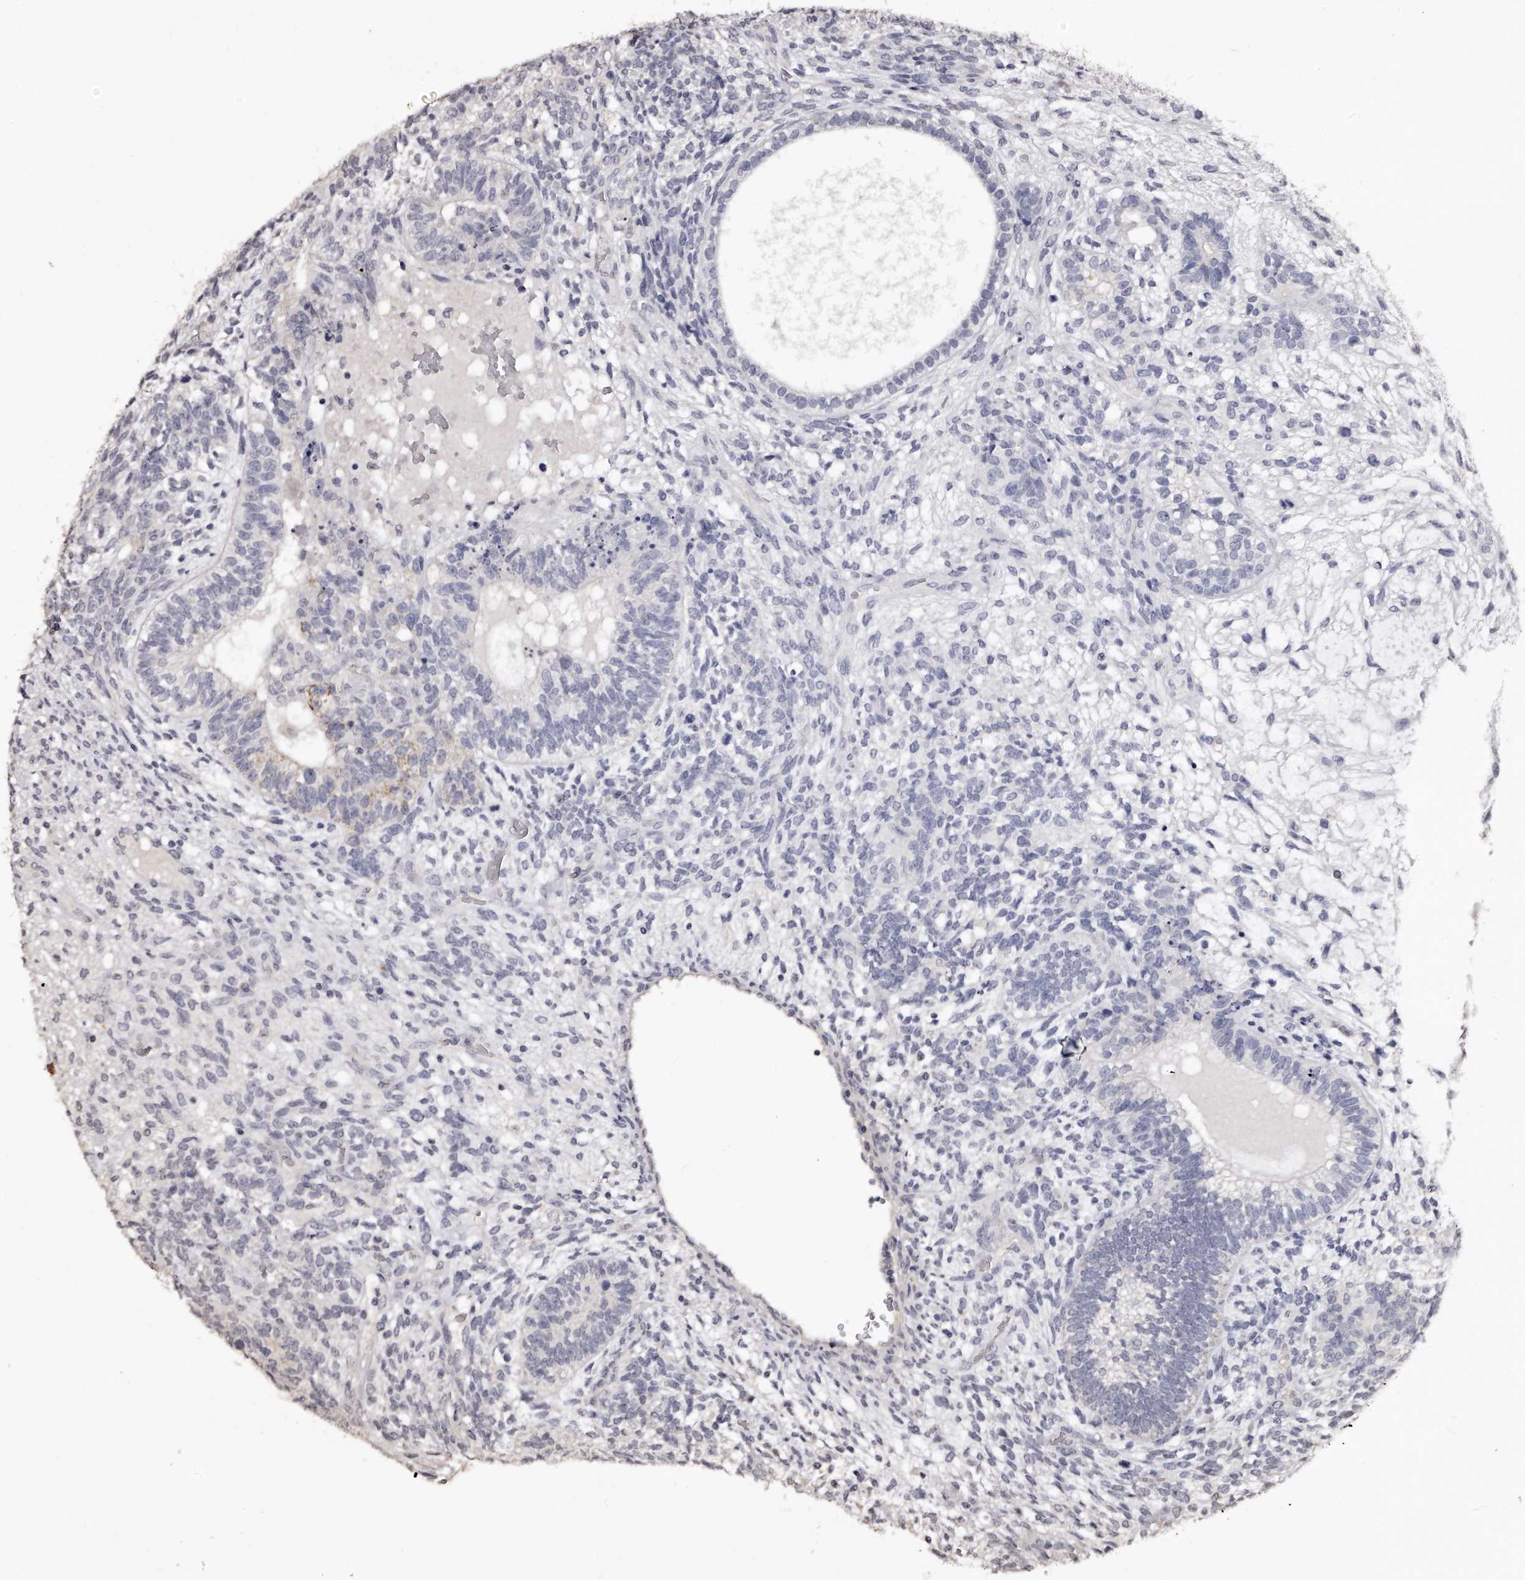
{"staining": {"intensity": "negative", "quantity": "none", "location": "none"}, "tissue": "testis cancer", "cell_type": "Tumor cells", "image_type": "cancer", "snomed": [{"axis": "morphology", "description": "Seminoma, NOS"}, {"axis": "morphology", "description": "Carcinoma, Embryonal, NOS"}, {"axis": "topography", "description": "Testis"}], "caption": "High magnification brightfield microscopy of testis seminoma stained with DAB (brown) and counterstained with hematoxylin (blue): tumor cells show no significant expression.", "gene": "TSHR", "patient": {"sex": "male", "age": 28}}